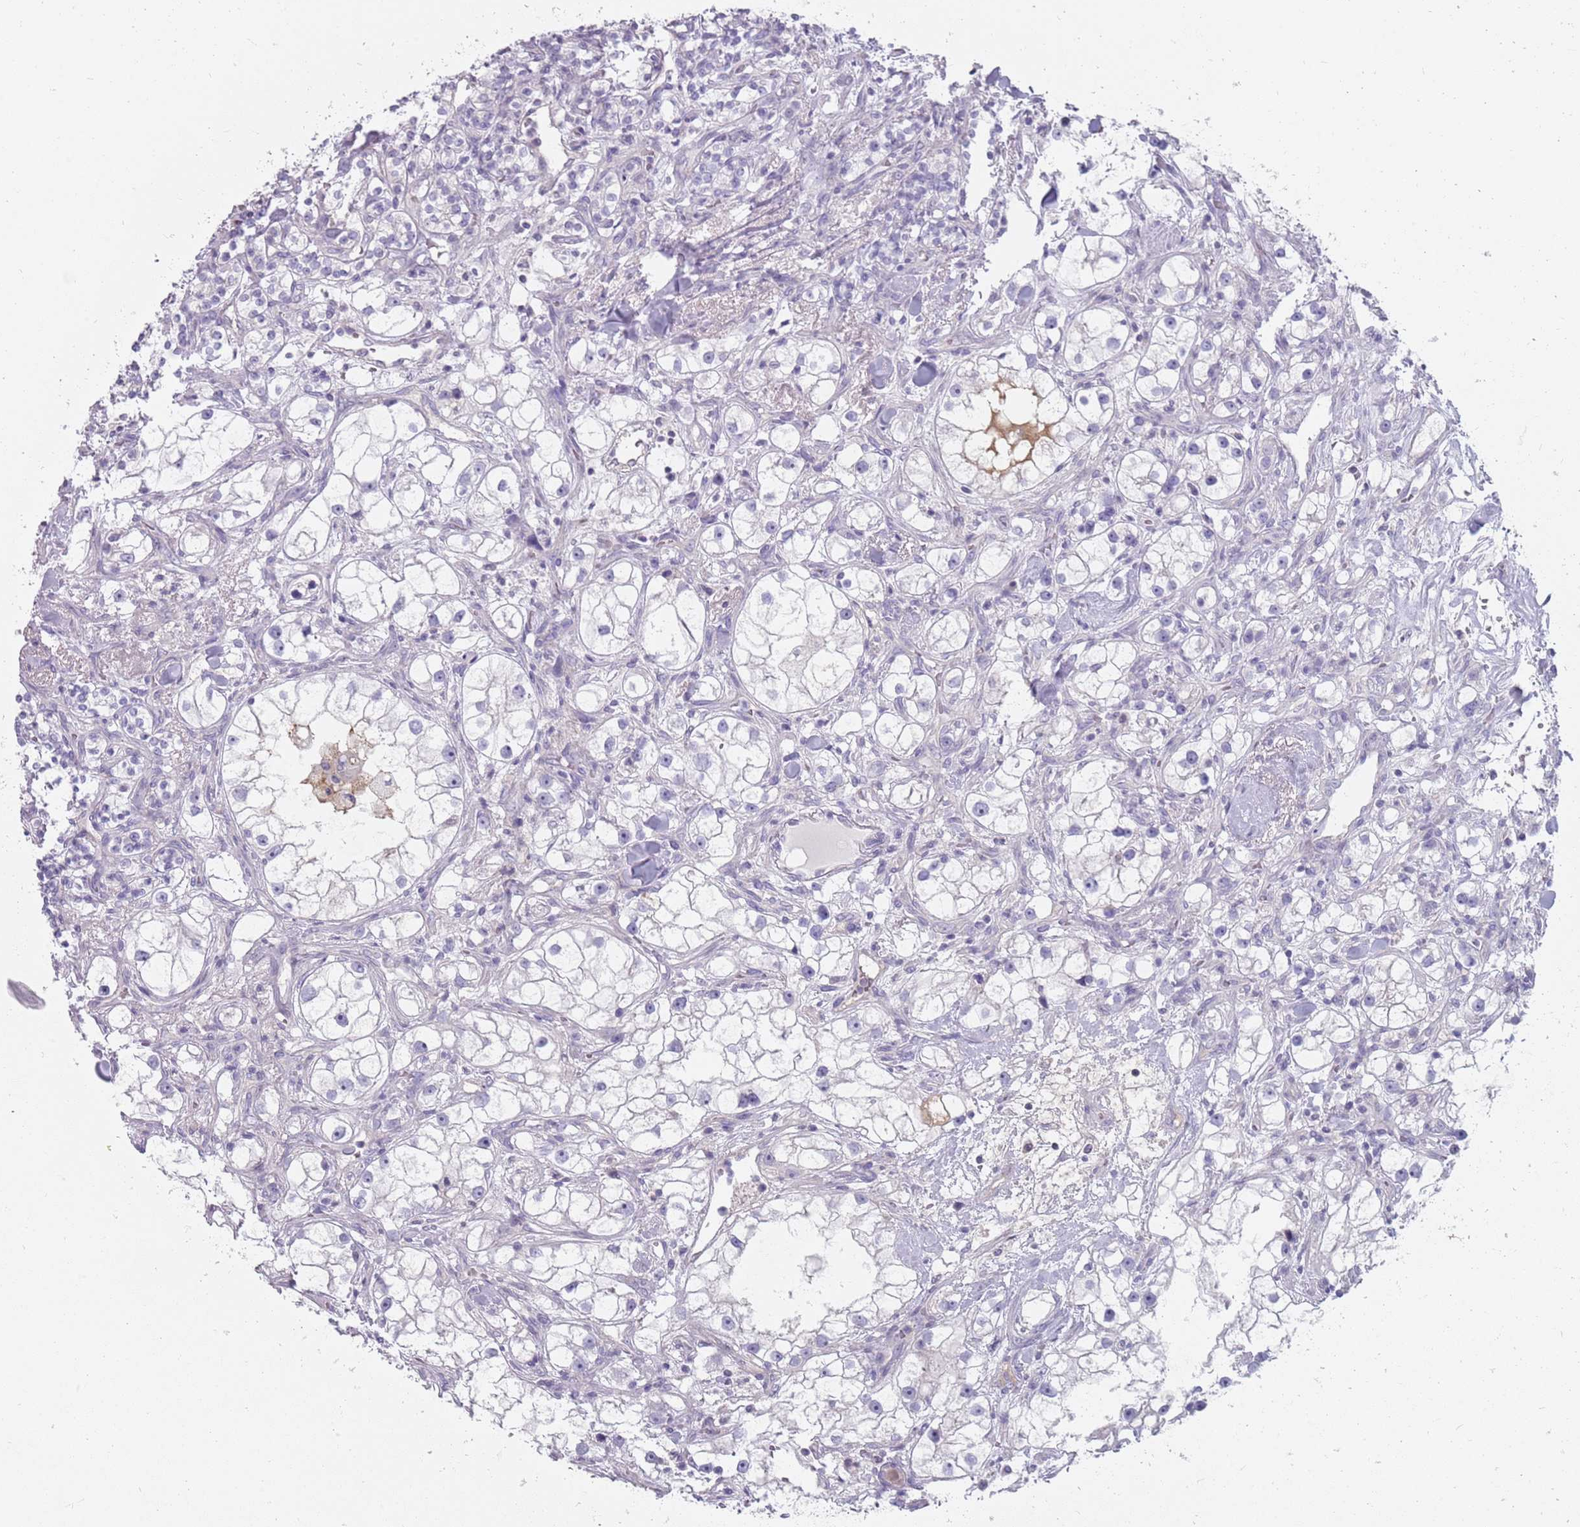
{"staining": {"intensity": "negative", "quantity": "none", "location": "none"}, "tissue": "renal cancer", "cell_type": "Tumor cells", "image_type": "cancer", "snomed": [{"axis": "morphology", "description": "Adenocarcinoma, NOS"}, {"axis": "topography", "description": "Kidney"}], "caption": "The immunohistochemistry micrograph has no significant staining in tumor cells of adenocarcinoma (renal) tissue.", "gene": "DDX4", "patient": {"sex": "male", "age": 77}}